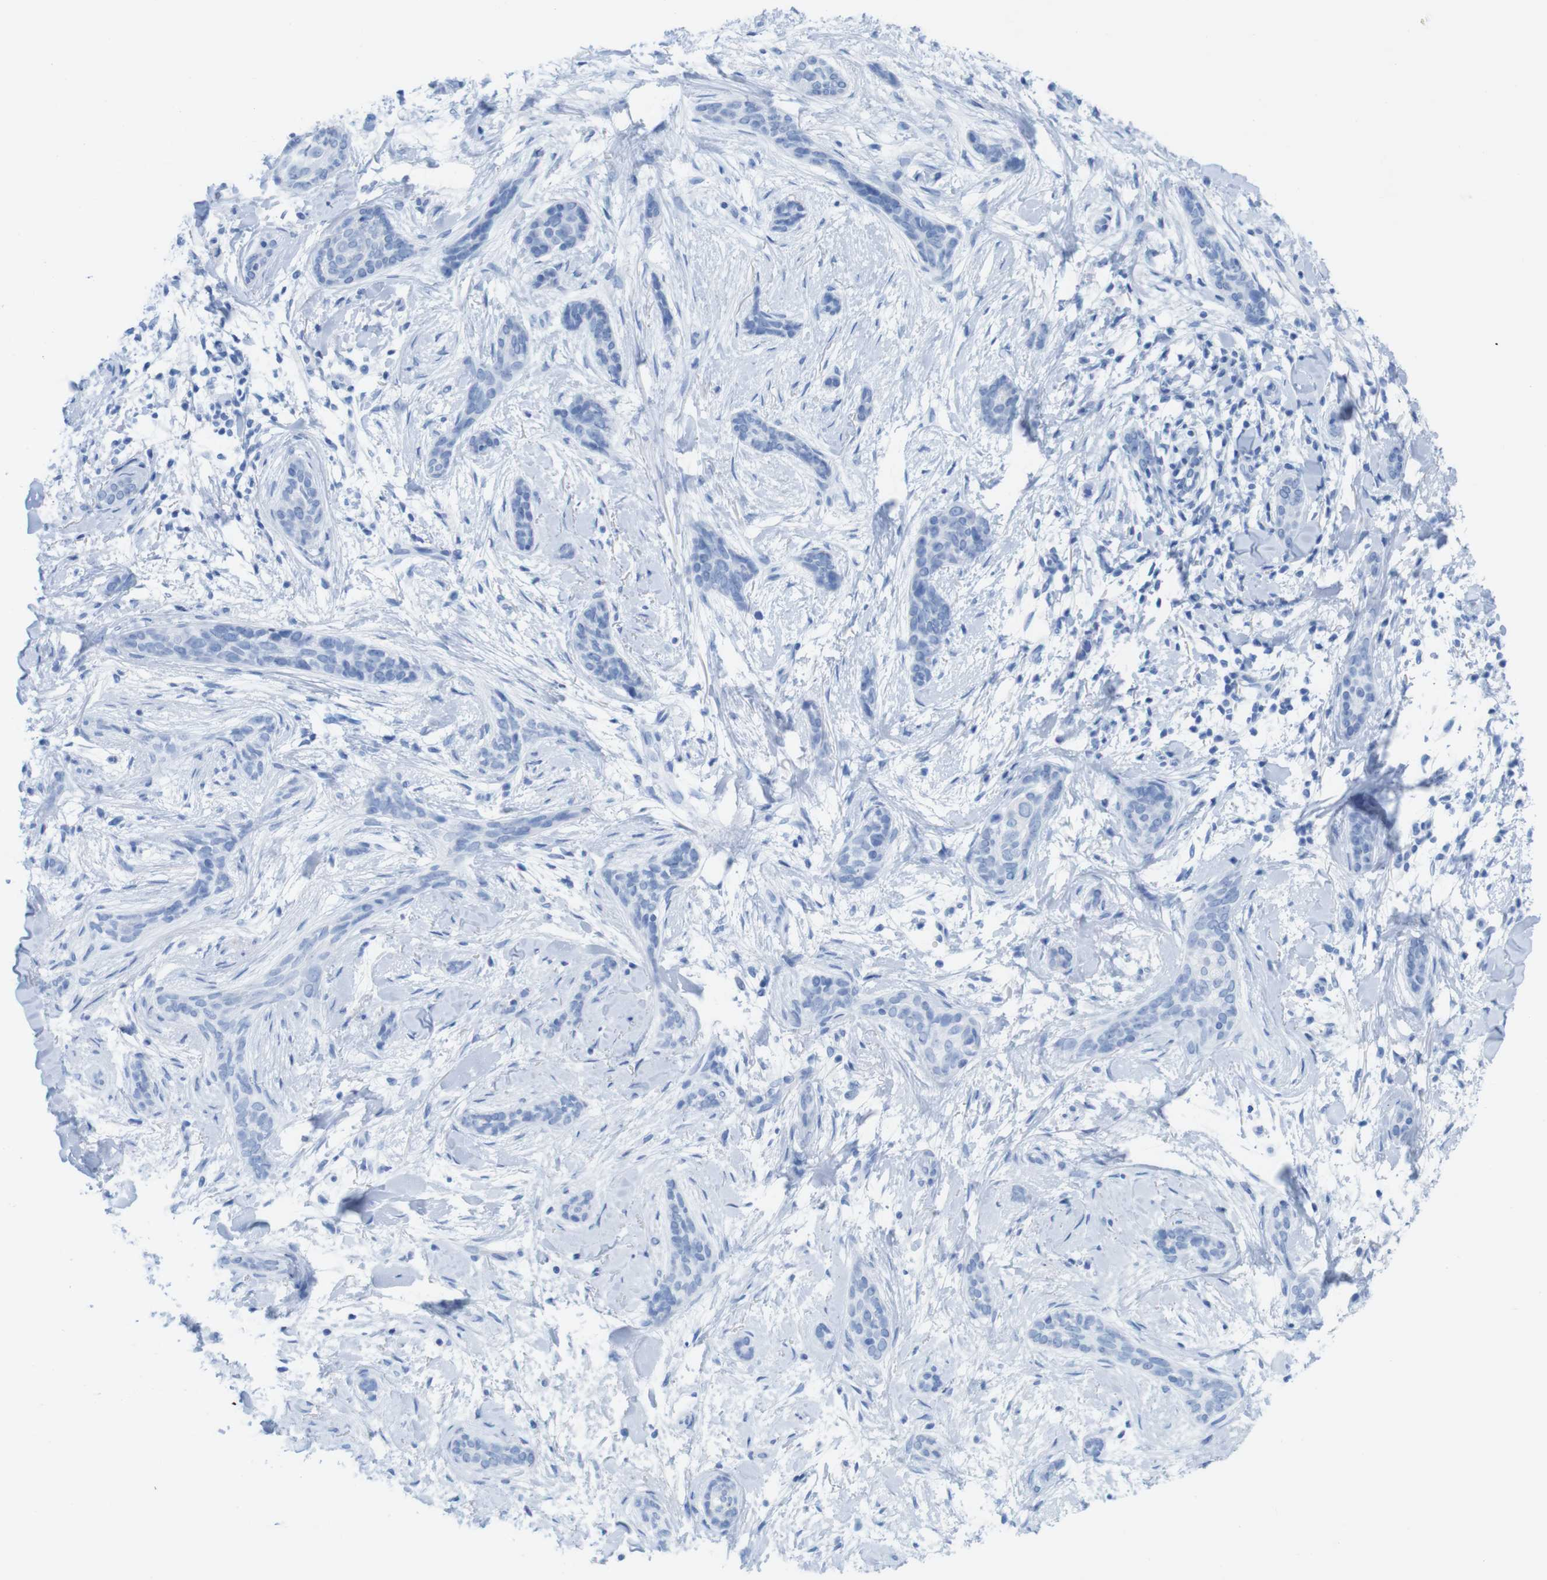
{"staining": {"intensity": "negative", "quantity": "none", "location": "none"}, "tissue": "skin cancer", "cell_type": "Tumor cells", "image_type": "cancer", "snomed": [{"axis": "morphology", "description": "Basal cell carcinoma"}, {"axis": "morphology", "description": "Adnexal tumor, benign"}, {"axis": "topography", "description": "Skin"}], "caption": "Human skin cancer stained for a protein using immunohistochemistry exhibits no positivity in tumor cells.", "gene": "MYH7", "patient": {"sex": "female", "age": 42}}